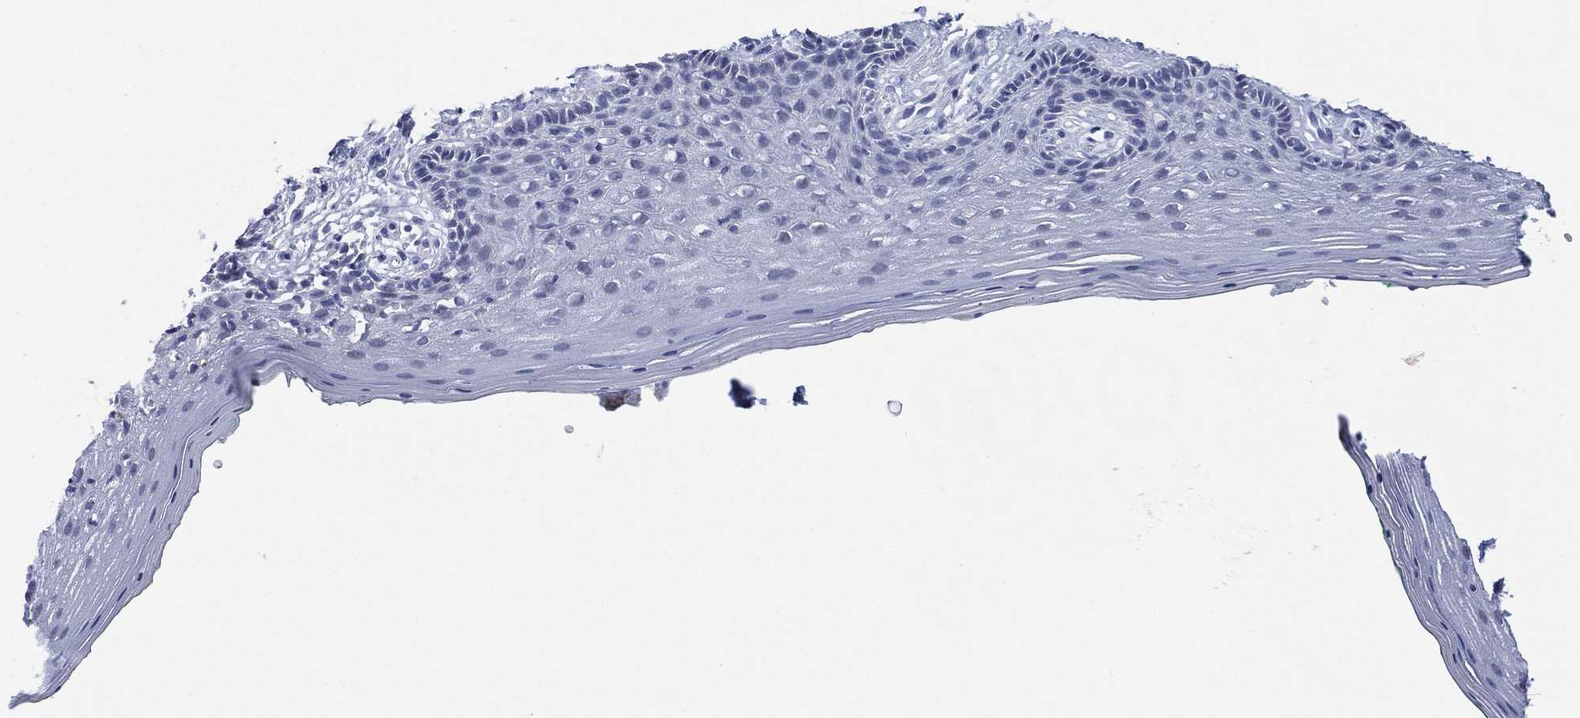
{"staining": {"intensity": "negative", "quantity": "none", "location": "none"}, "tissue": "vagina", "cell_type": "Squamous epithelial cells", "image_type": "normal", "snomed": [{"axis": "morphology", "description": "Normal tissue, NOS"}, {"axis": "topography", "description": "Vagina"}], "caption": "This is an immunohistochemistry micrograph of normal vagina. There is no expression in squamous epithelial cells.", "gene": "TMEM247", "patient": {"sex": "female", "age": 45}}